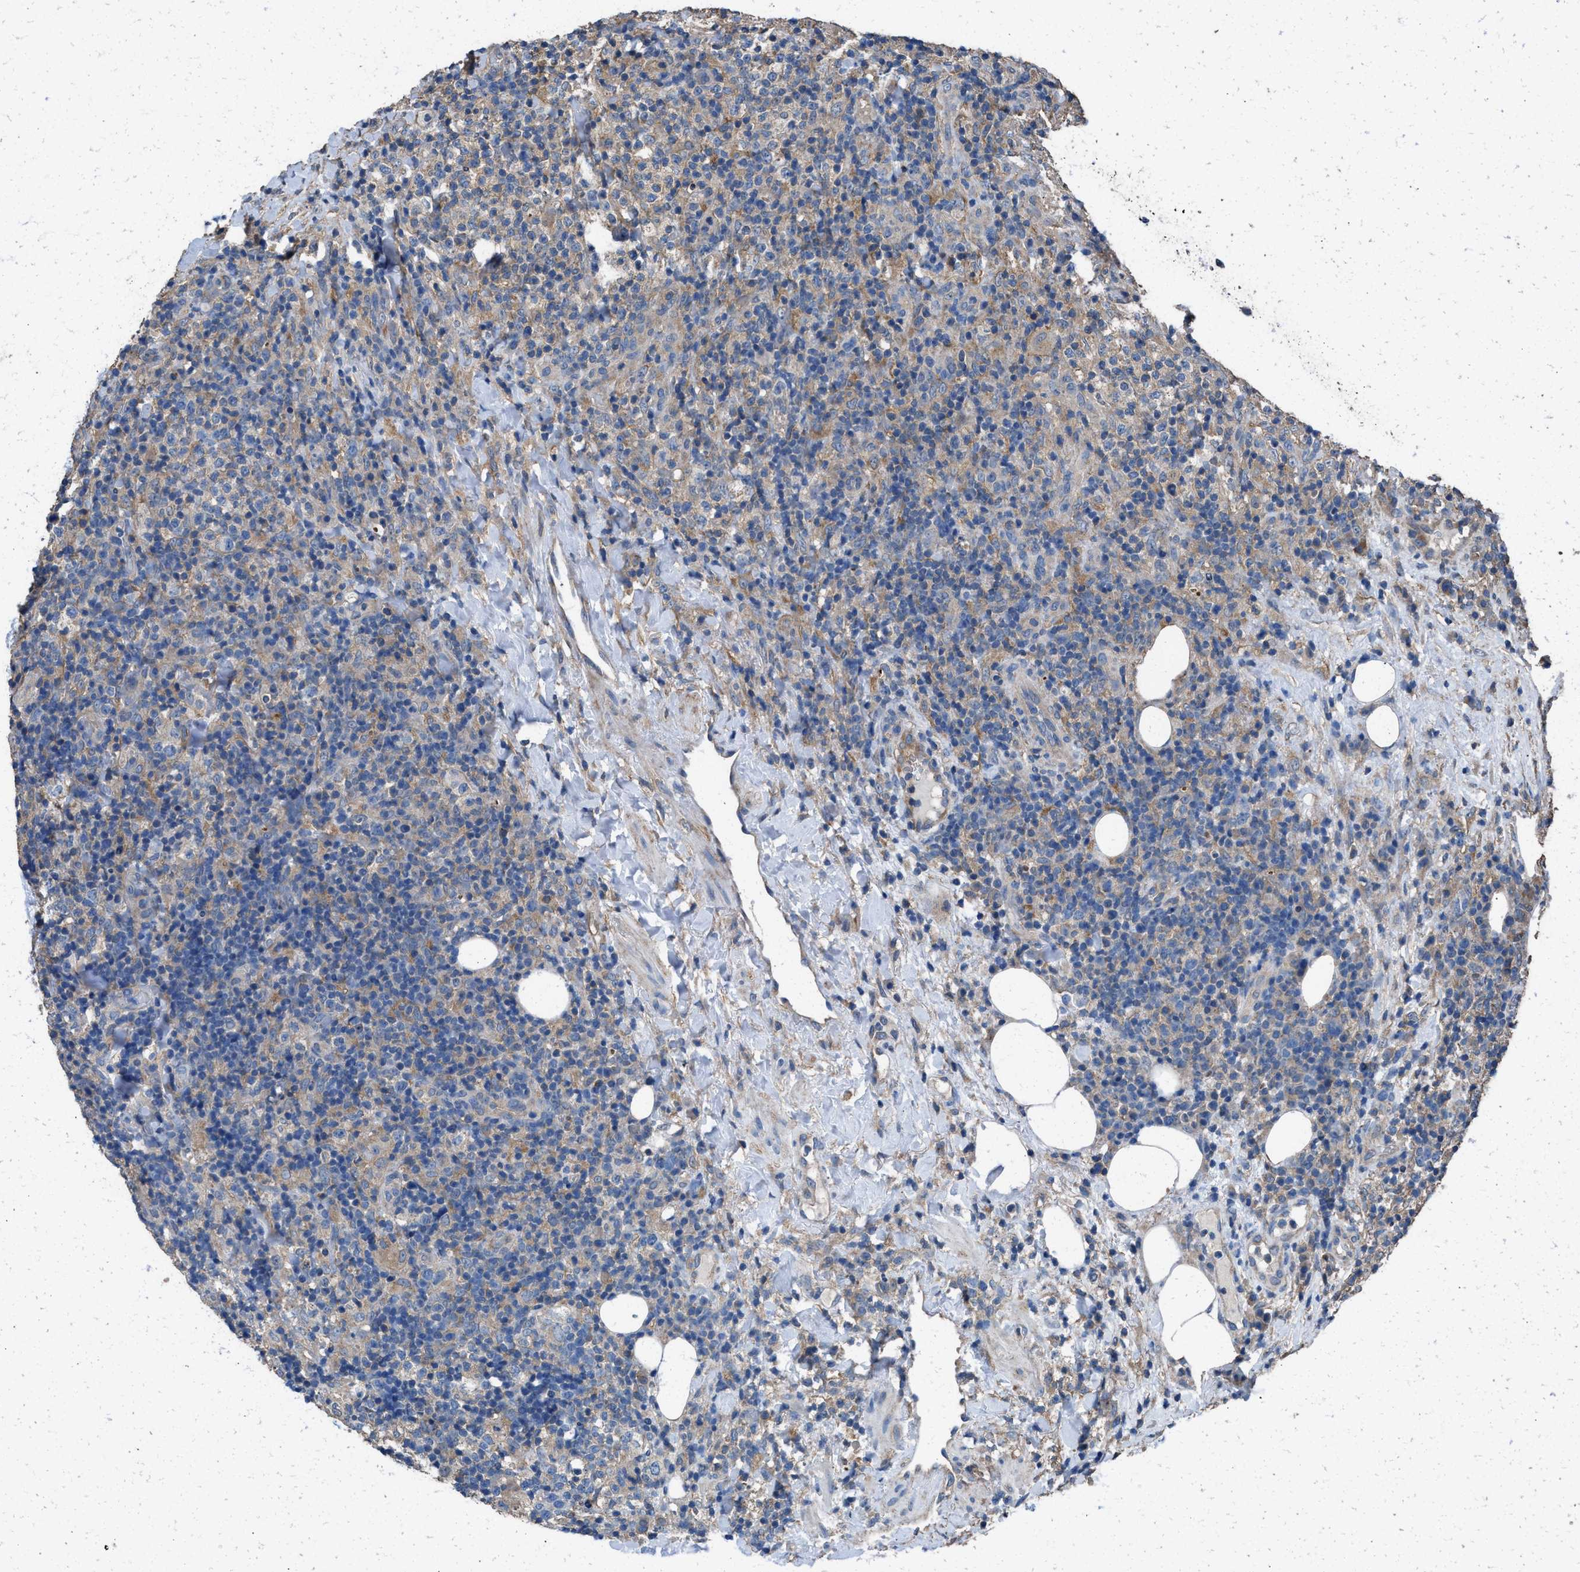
{"staining": {"intensity": "weak", "quantity": "25%-75%", "location": "cytoplasmic/membranous"}, "tissue": "lymphoma", "cell_type": "Tumor cells", "image_type": "cancer", "snomed": [{"axis": "morphology", "description": "Malignant lymphoma, non-Hodgkin's type, High grade"}, {"axis": "topography", "description": "Lymph node"}], "caption": "High-grade malignant lymphoma, non-Hodgkin's type was stained to show a protein in brown. There is low levels of weak cytoplasmic/membranous positivity in approximately 25%-75% of tumor cells.", "gene": "ITSN1", "patient": {"sex": "female", "age": 76}}